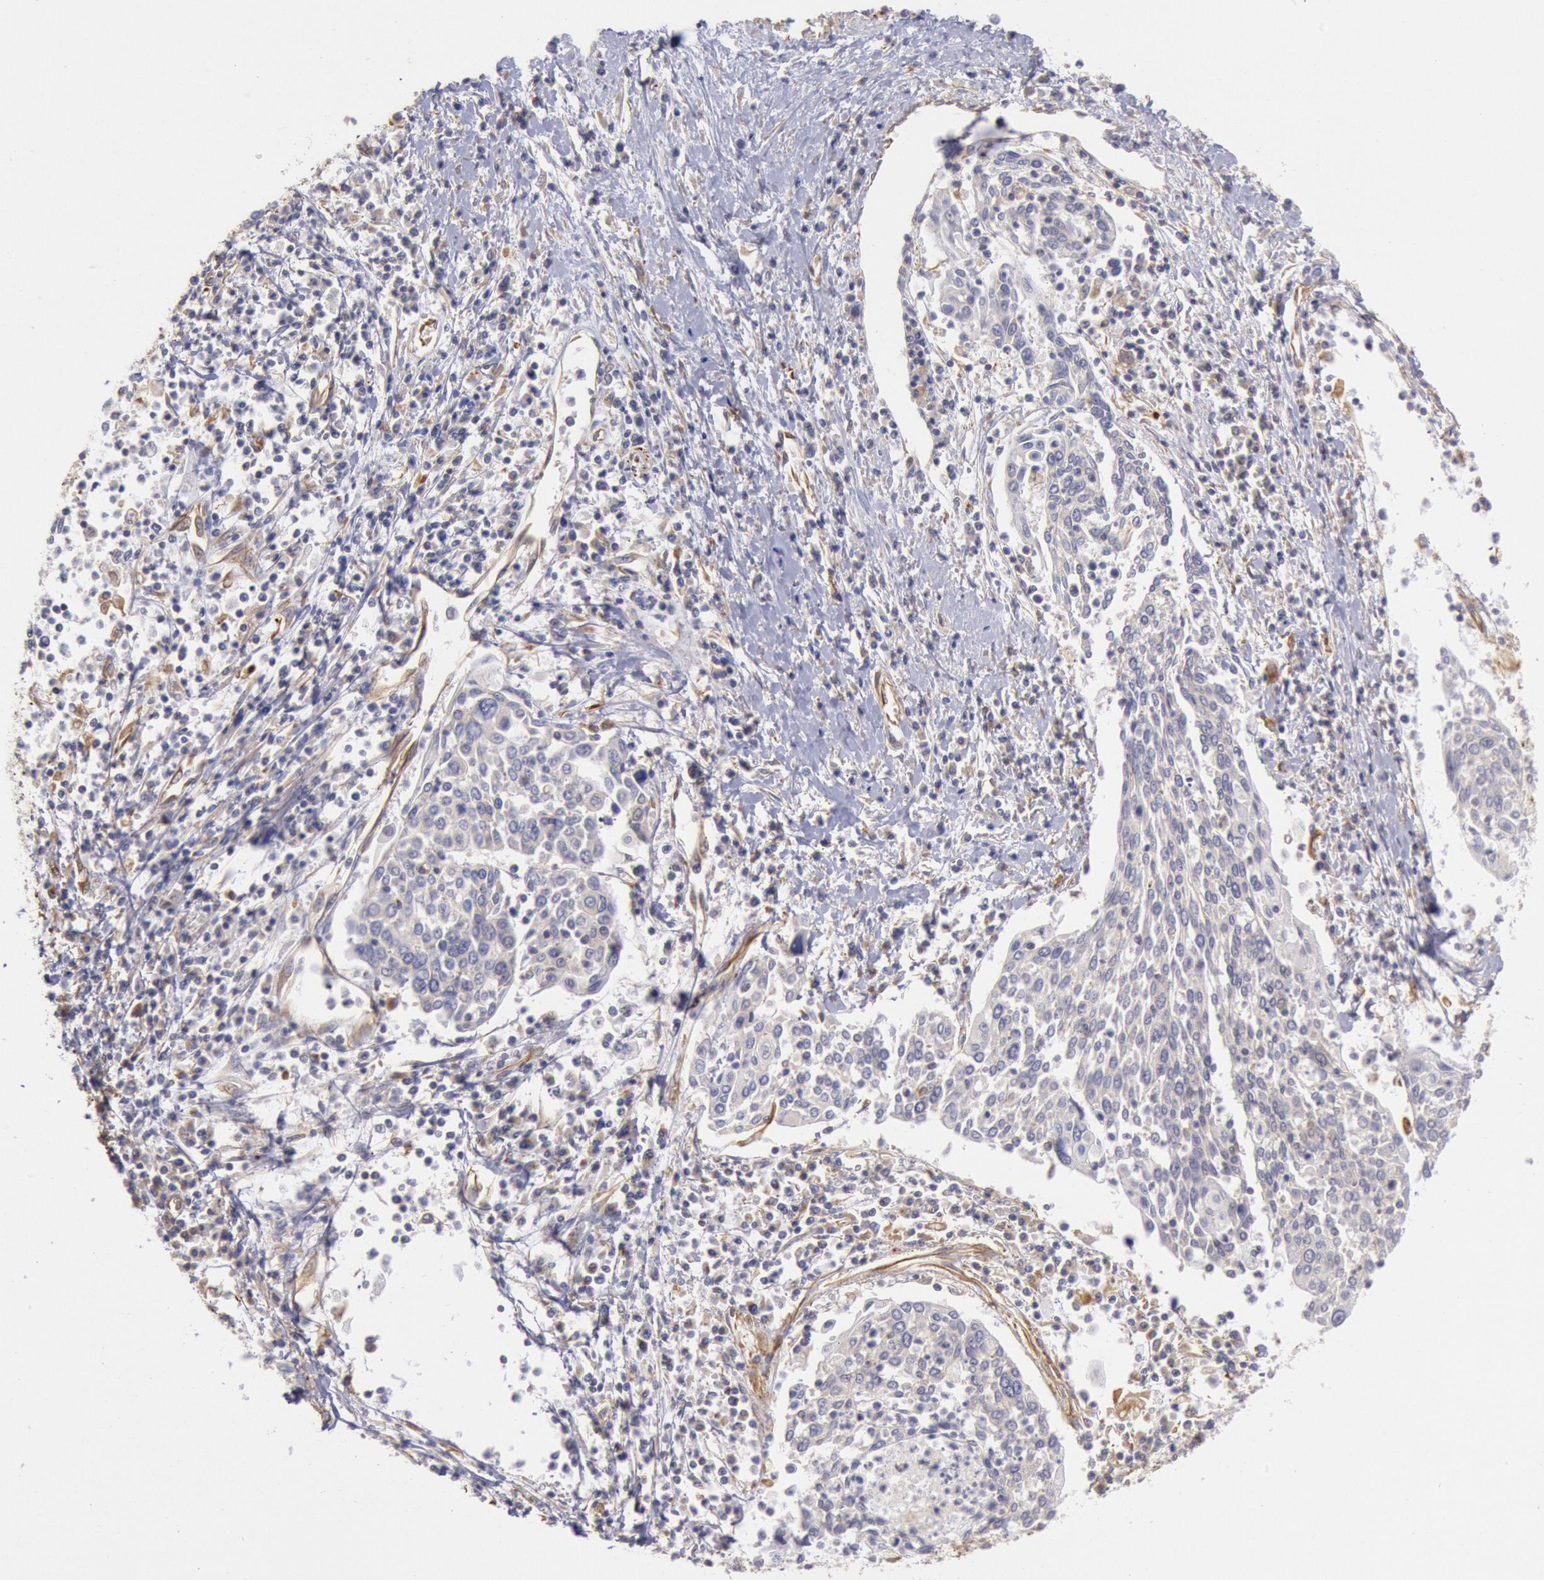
{"staining": {"intensity": "negative", "quantity": "none", "location": "none"}, "tissue": "cervical cancer", "cell_type": "Tumor cells", "image_type": "cancer", "snomed": [{"axis": "morphology", "description": "Squamous cell carcinoma, NOS"}, {"axis": "topography", "description": "Cervix"}], "caption": "The image reveals no staining of tumor cells in squamous cell carcinoma (cervical). (Immunohistochemistry, brightfield microscopy, high magnification).", "gene": "RNF139", "patient": {"sex": "female", "age": 40}}